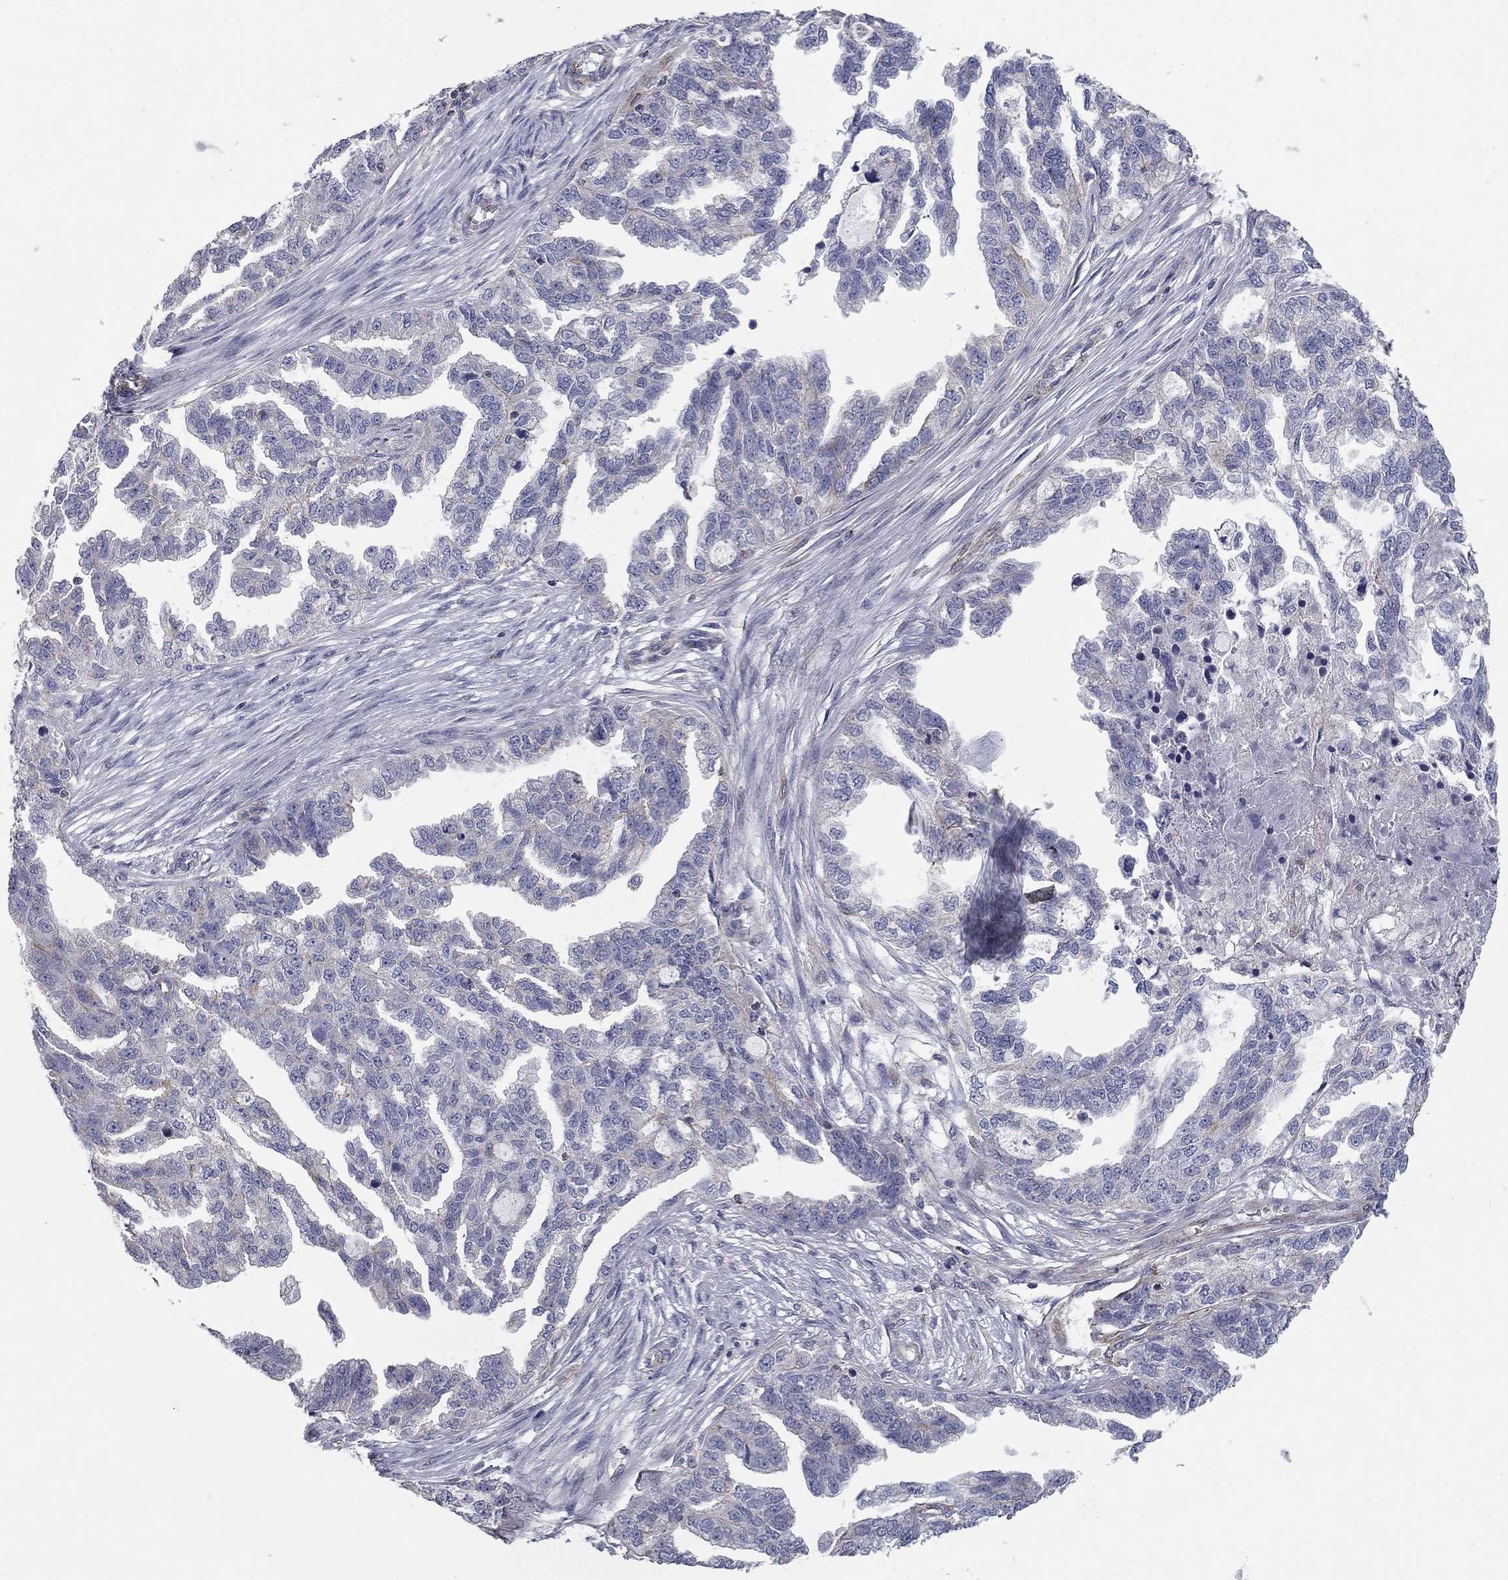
{"staining": {"intensity": "negative", "quantity": "none", "location": "none"}, "tissue": "ovarian cancer", "cell_type": "Tumor cells", "image_type": "cancer", "snomed": [{"axis": "morphology", "description": "Cystadenocarcinoma, serous, NOS"}, {"axis": "topography", "description": "Ovary"}], "caption": "Immunohistochemical staining of human ovarian cancer exhibits no significant expression in tumor cells. (IHC, brightfield microscopy, high magnification).", "gene": "SEPTIN3", "patient": {"sex": "female", "age": 51}}